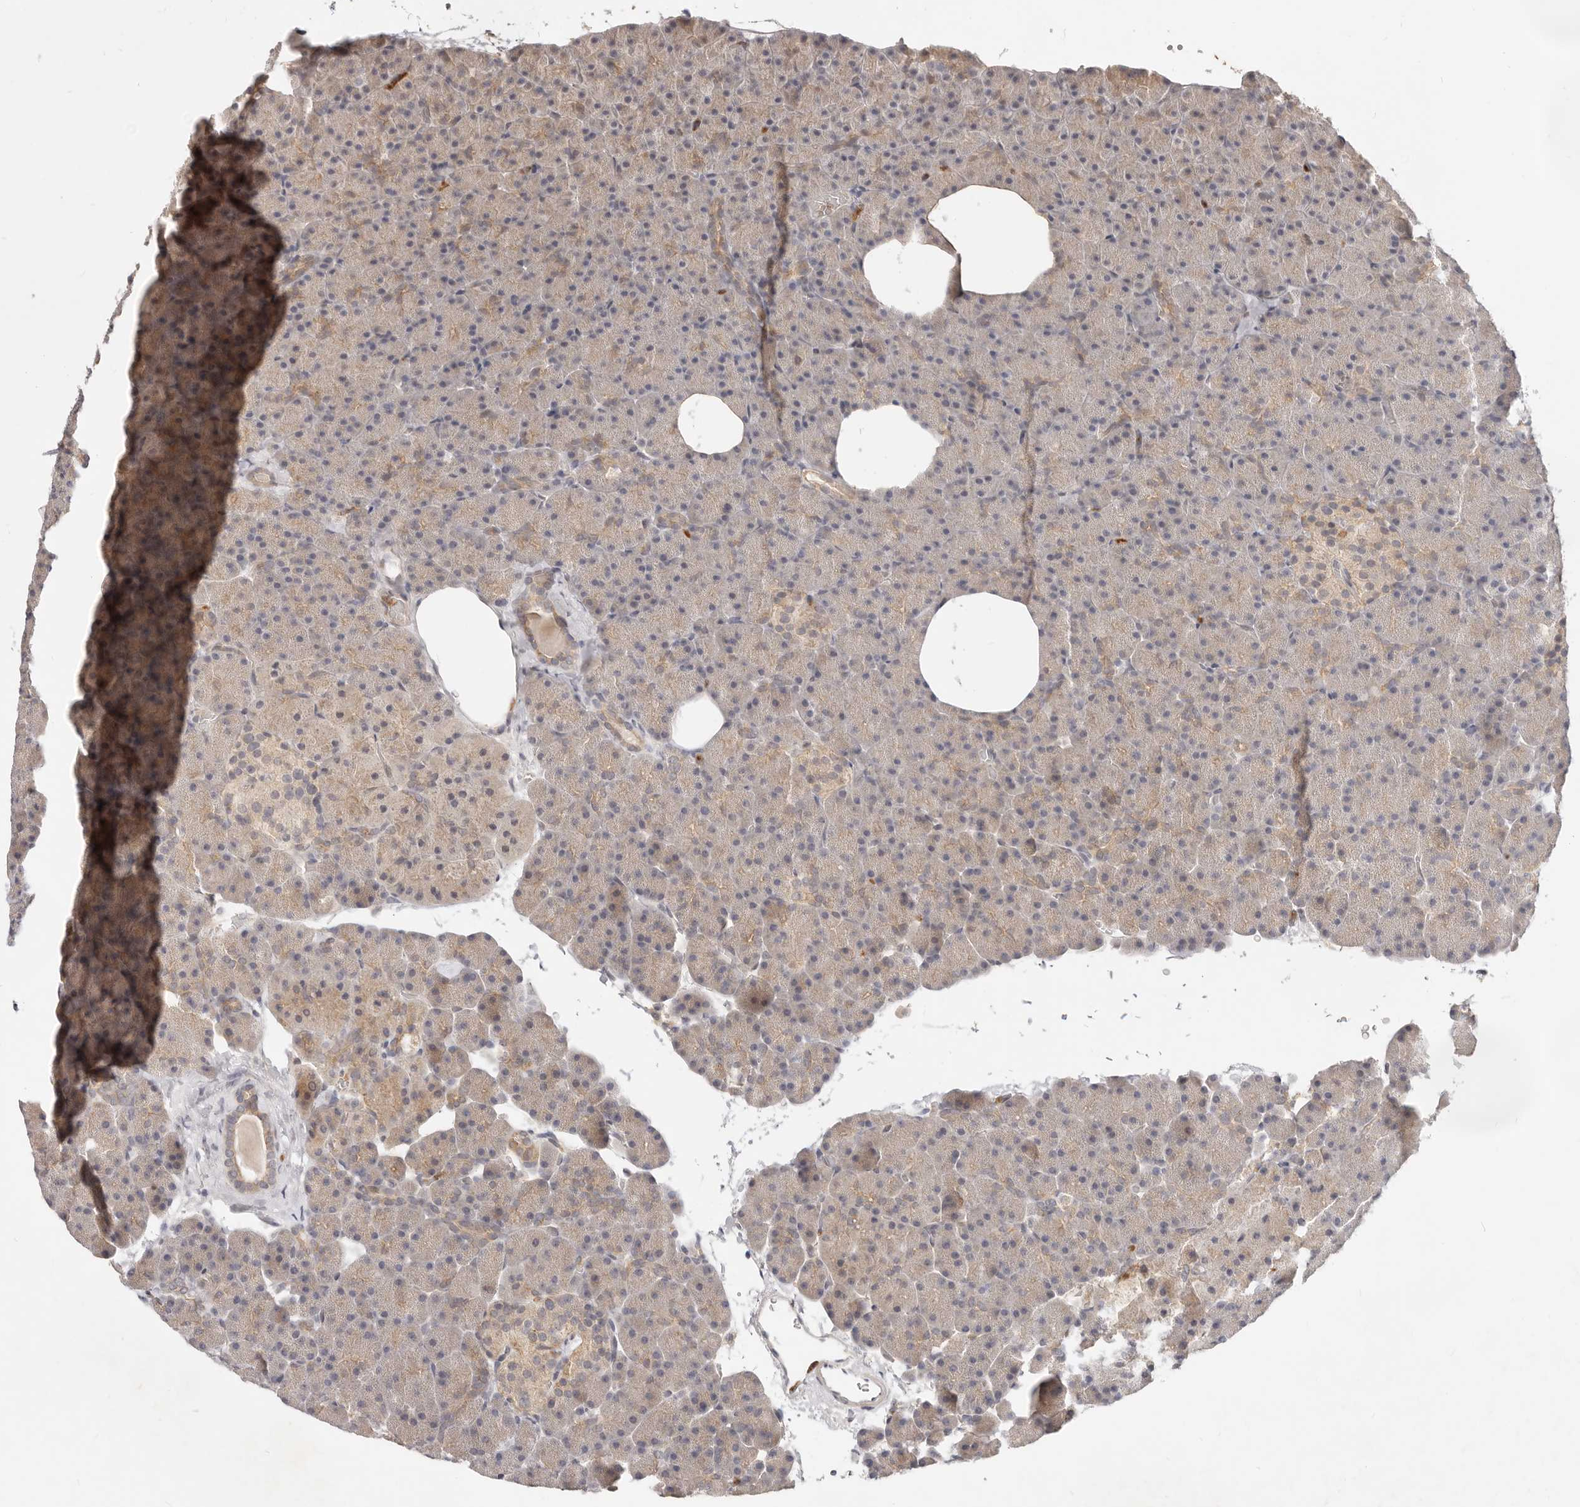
{"staining": {"intensity": "weak", "quantity": "25%-75%", "location": "cytoplasmic/membranous"}, "tissue": "pancreas", "cell_type": "Exocrine glandular cells", "image_type": "normal", "snomed": [{"axis": "morphology", "description": "Normal tissue, NOS"}, {"axis": "morphology", "description": "Carcinoid, malignant, NOS"}, {"axis": "topography", "description": "Pancreas"}], "caption": "A brown stain shows weak cytoplasmic/membranous expression of a protein in exocrine glandular cells of unremarkable pancreas. (DAB = brown stain, brightfield microscopy at high magnification).", "gene": "USP49", "patient": {"sex": "female", "age": 35}}